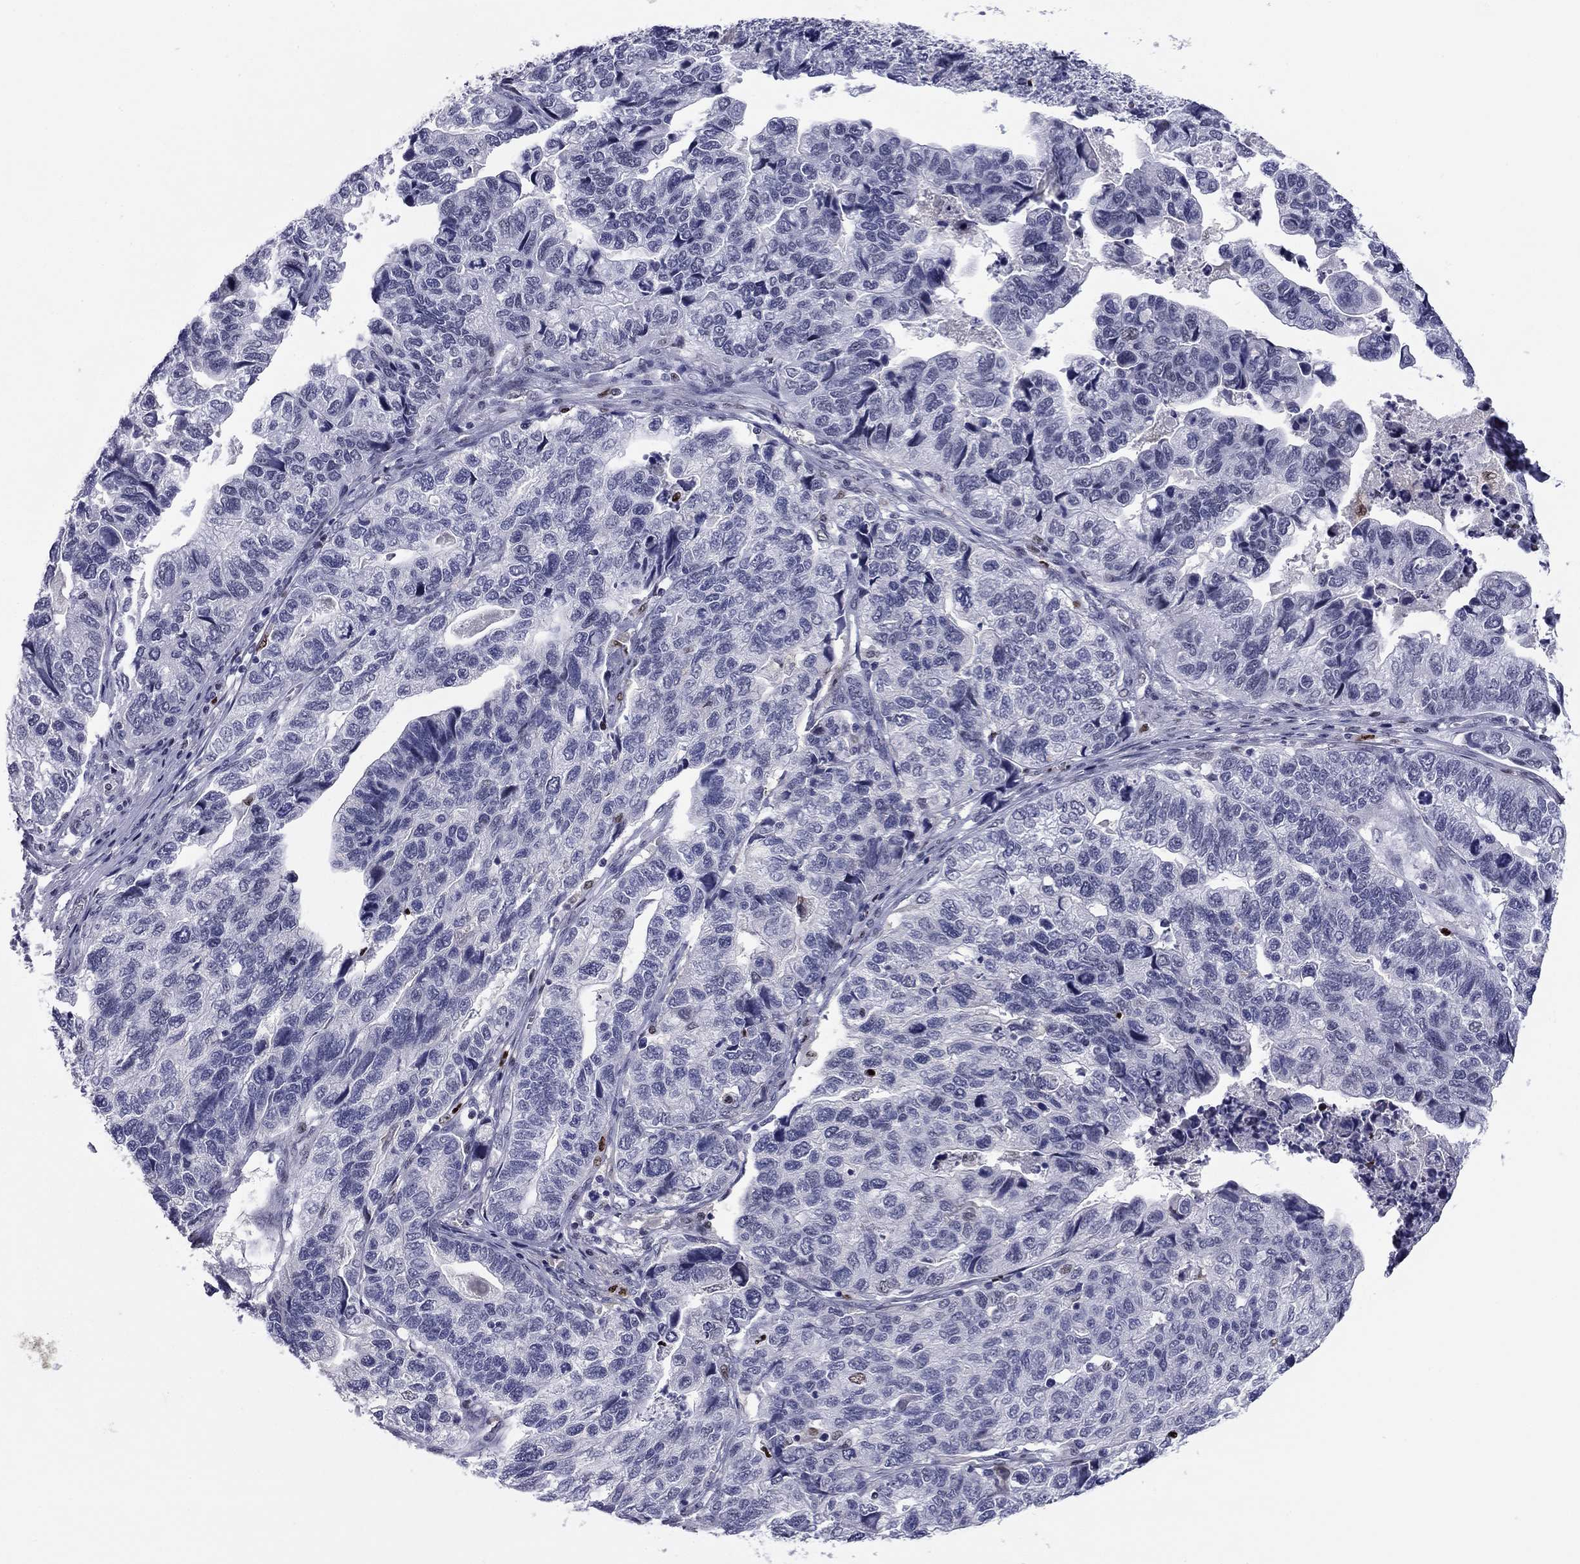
{"staining": {"intensity": "negative", "quantity": "none", "location": "none"}, "tissue": "stomach cancer", "cell_type": "Tumor cells", "image_type": "cancer", "snomed": [{"axis": "morphology", "description": "Adenocarcinoma, NOS"}, {"axis": "topography", "description": "Stomach, upper"}], "caption": "A high-resolution photomicrograph shows IHC staining of stomach cancer (adenocarcinoma), which exhibits no significant staining in tumor cells.", "gene": "PCGF3", "patient": {"sex": "female", "age": 67}}